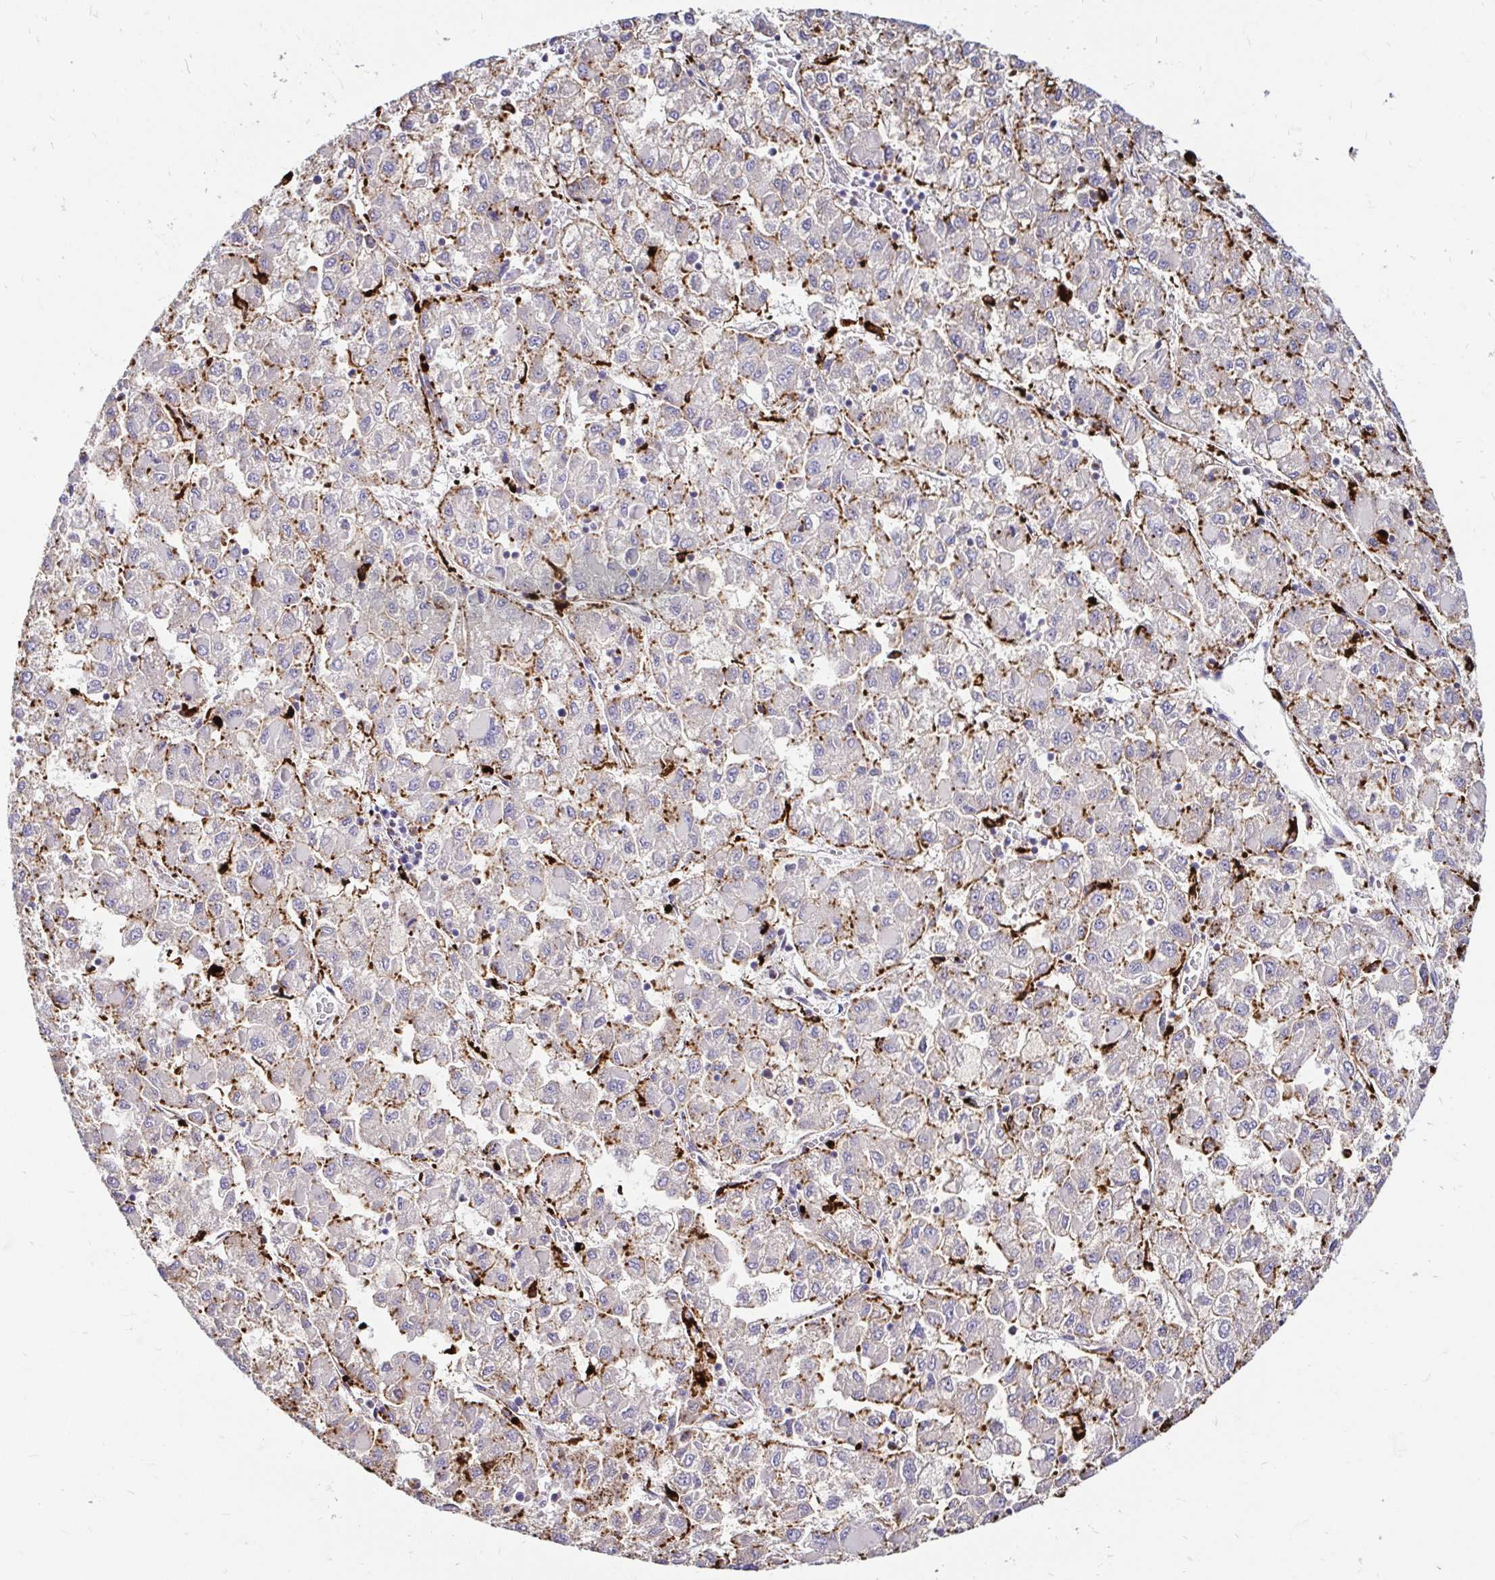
{"staining": {"intensity": "moderate", "quantity": "25%-75%", "location": "cytoplasmic/membranous"}, "tissue": "liver cancer", "cell_type": "Tumor cells", "image_type": "cancer", "snomed": [{"axis": "morphology", "description": "Carcinoma, Hepatocellular, NOS"}, {"axis": "topography", "description": "Liver"}], "caption": "An image of liver cancer stained for a protein displays moderate cytoplasmic/membranous brown staining in tumor cells.", "gene": "FUCA1", "patient": {"sex": "male", "age": 40}}